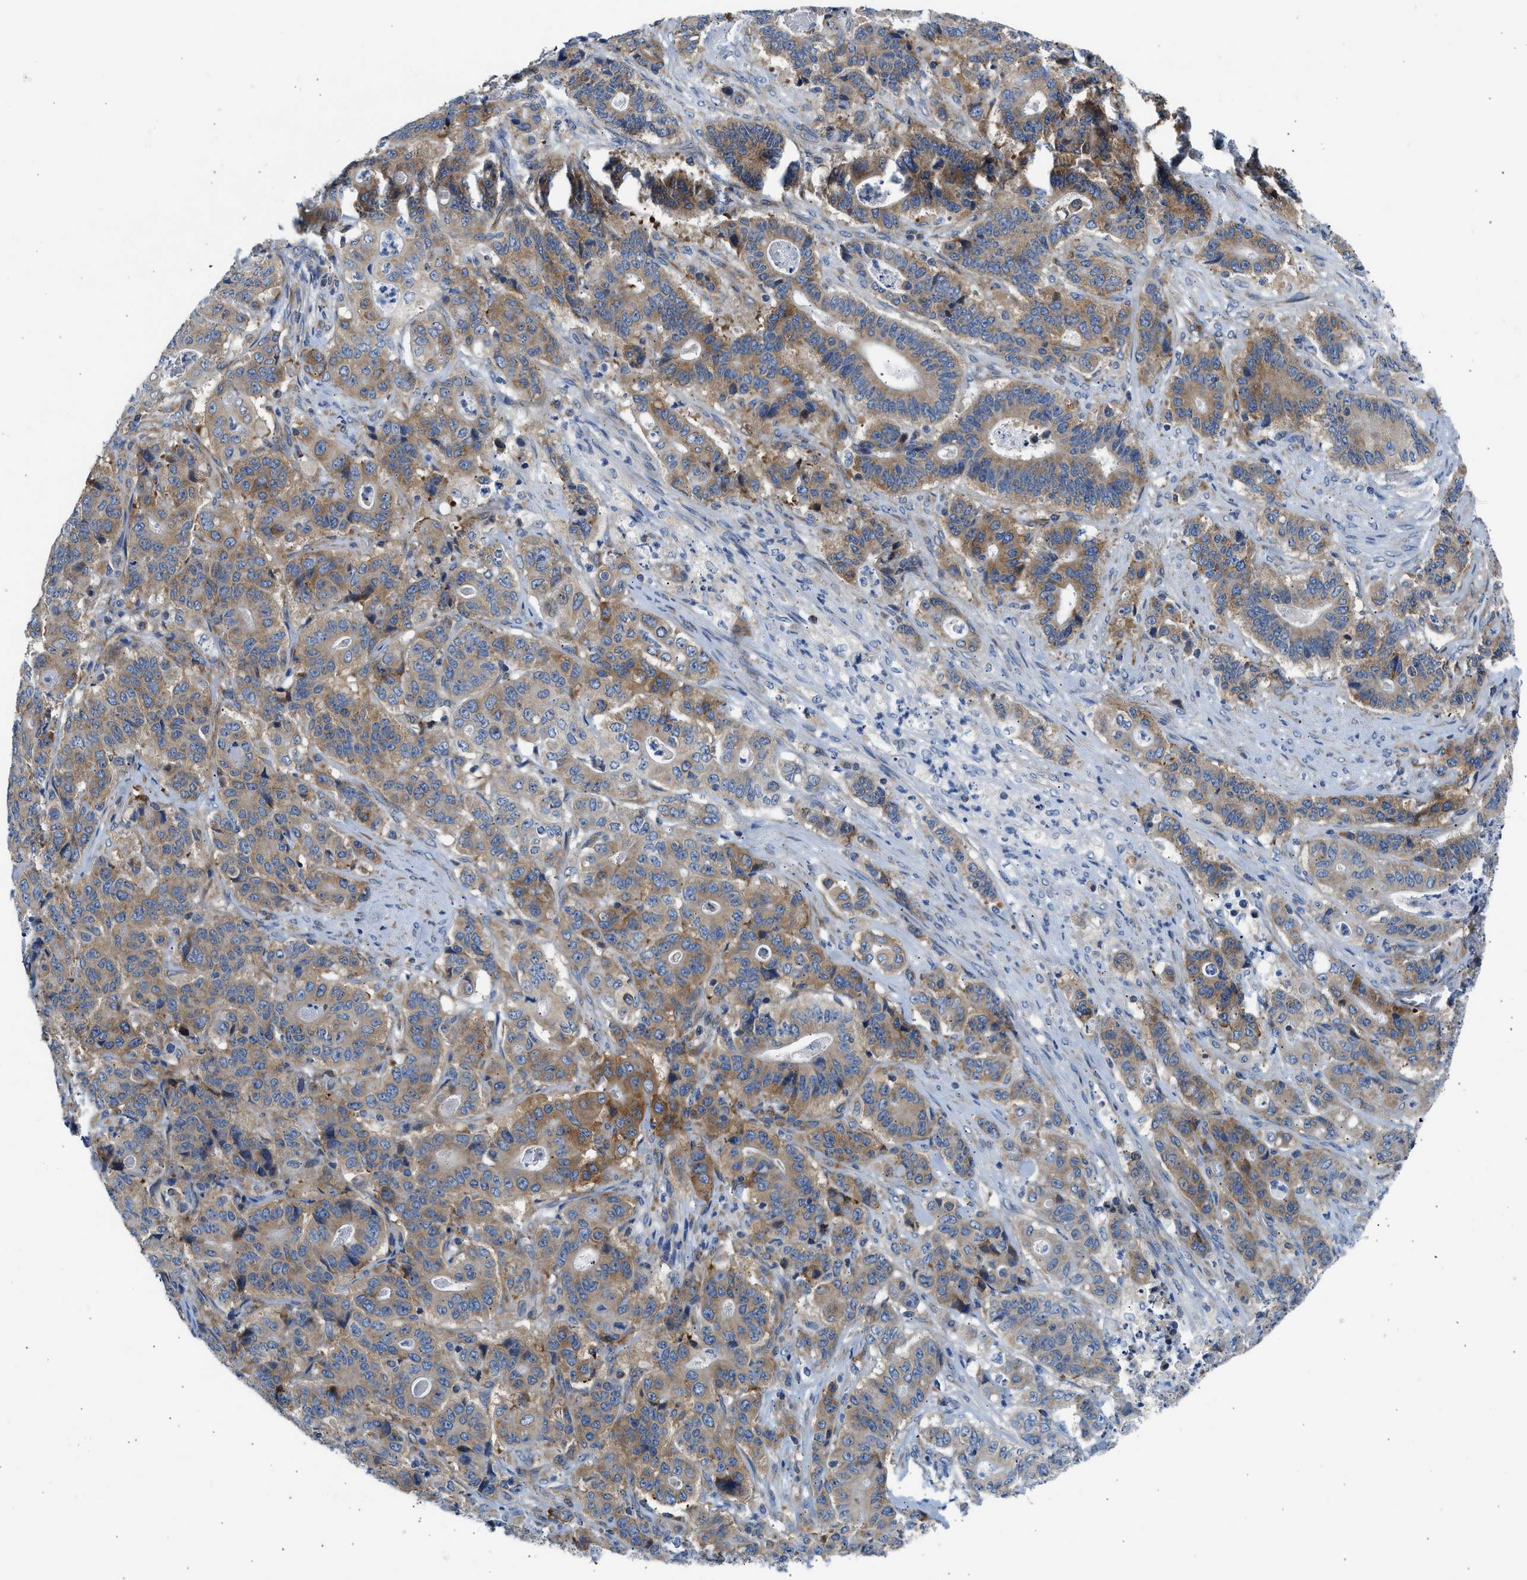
{"staining": {"intensity": "moderate", "quantity": ">75%", "location": "cytoplasmic/membranous"}, "tissue": "stomach cancer", "cell_type": "Tumor cells", "image_type": "cancer", "snomed": [{"axis": "morphology", "description": "Adenocarcinoma, NOS"}, {"axis": "topography", "description": "Stomach"}], "caption": "Stomach cancer tissue reveals moderate cytoplasmic/membranous expression in about >75% of tumor cells", "gene": "CAMKK2", "patient": {"sex": "female", "age": 73}}